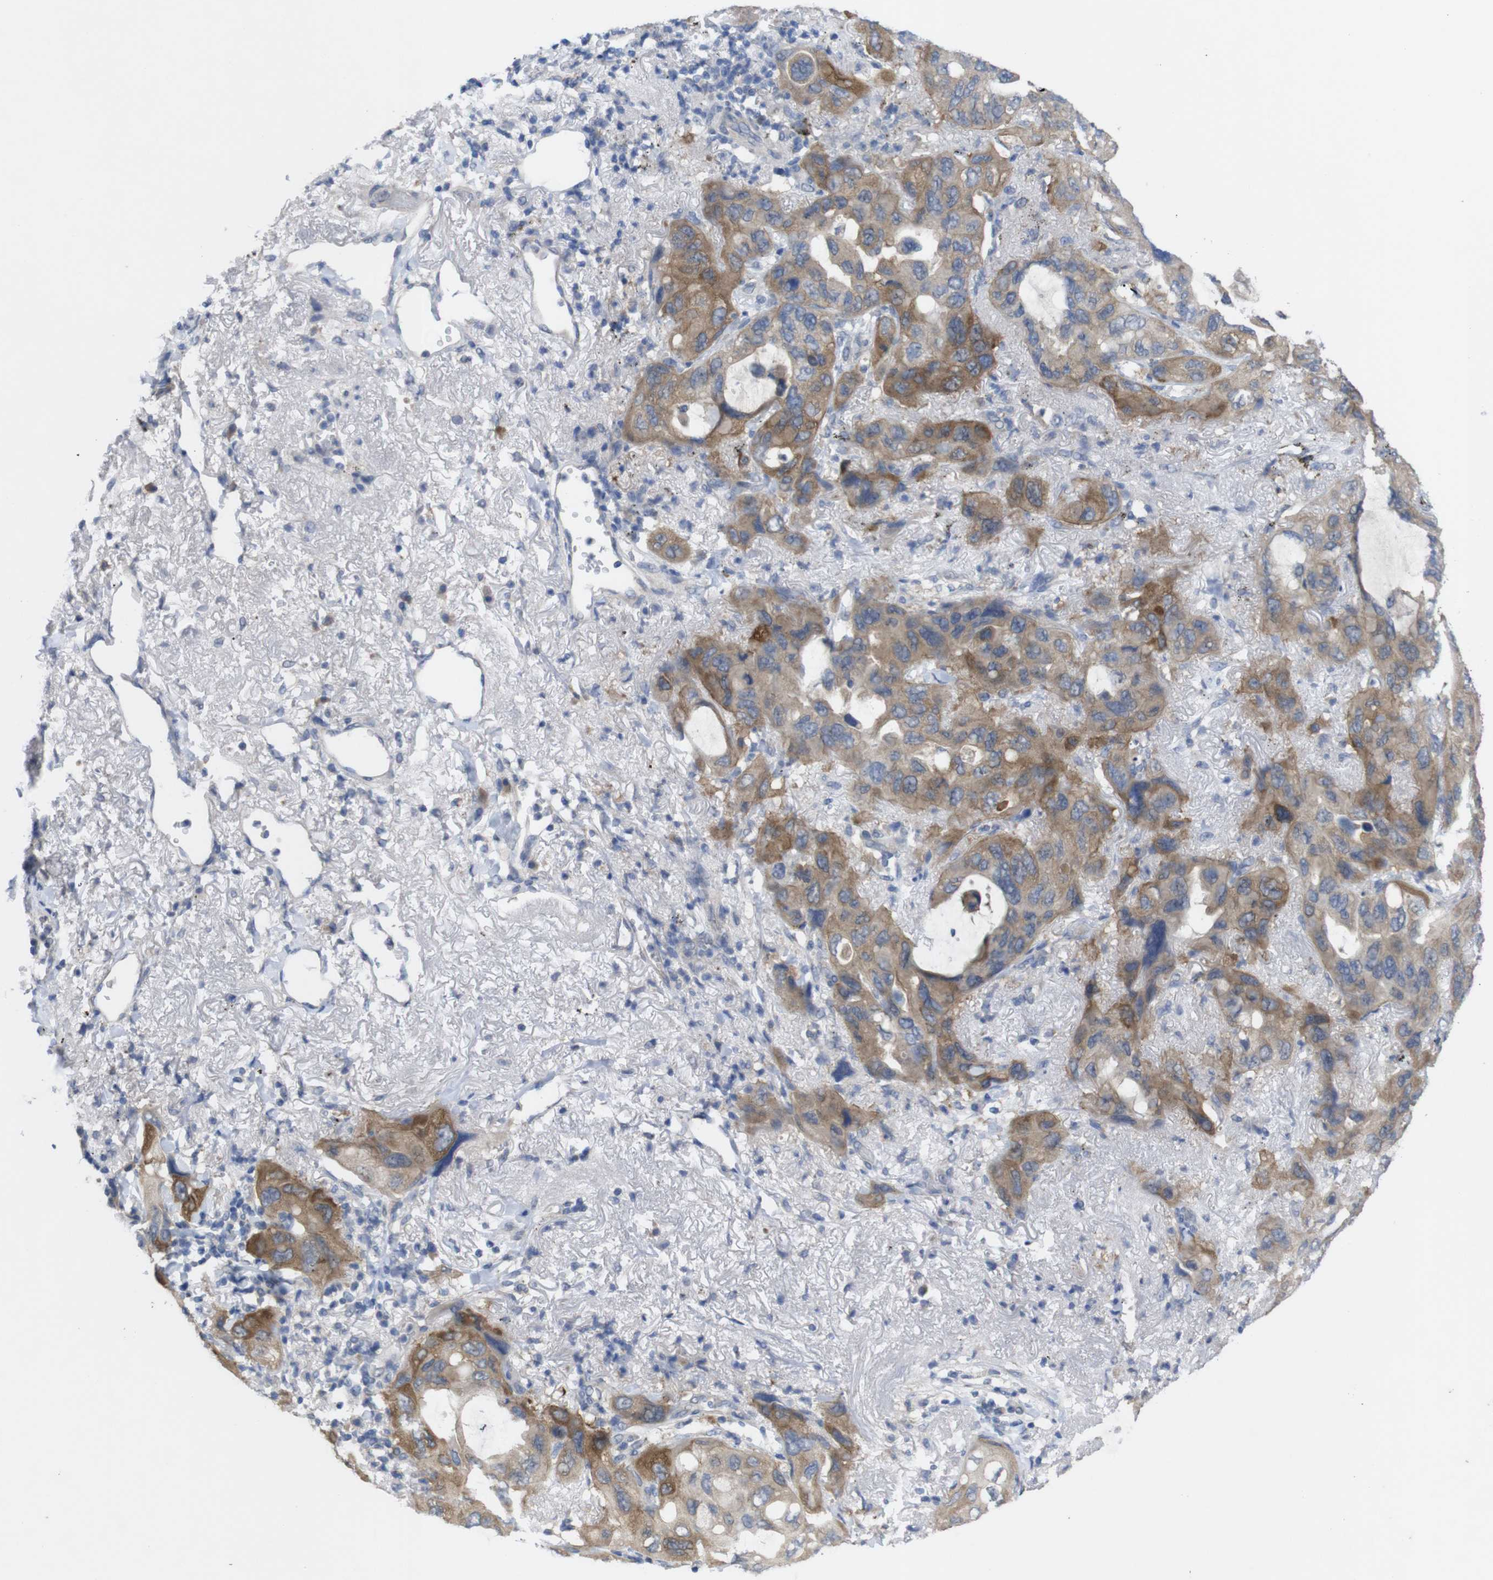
{"staining": {"intensity": "moderate", "quantity": ">75%", "location": "cytoplasmic/membranous"}, "tissue": "lung cancer", "cell_type": "Tumor cells", "image_type": "cancer", "snomed": [{"axis": "morphology", "description": "Squamous cell carcinoma, NOS"}, {"axis": "topography", "description": "Lung"}], "caption": "A high-resolution image shows IHC staining of lung cancer, which shows moderate cytoplasmic/membranous expression in approximately >75% of tumor cells.", "gene": "BCAR3", "patient": {"sex": "female", "age": 73}}